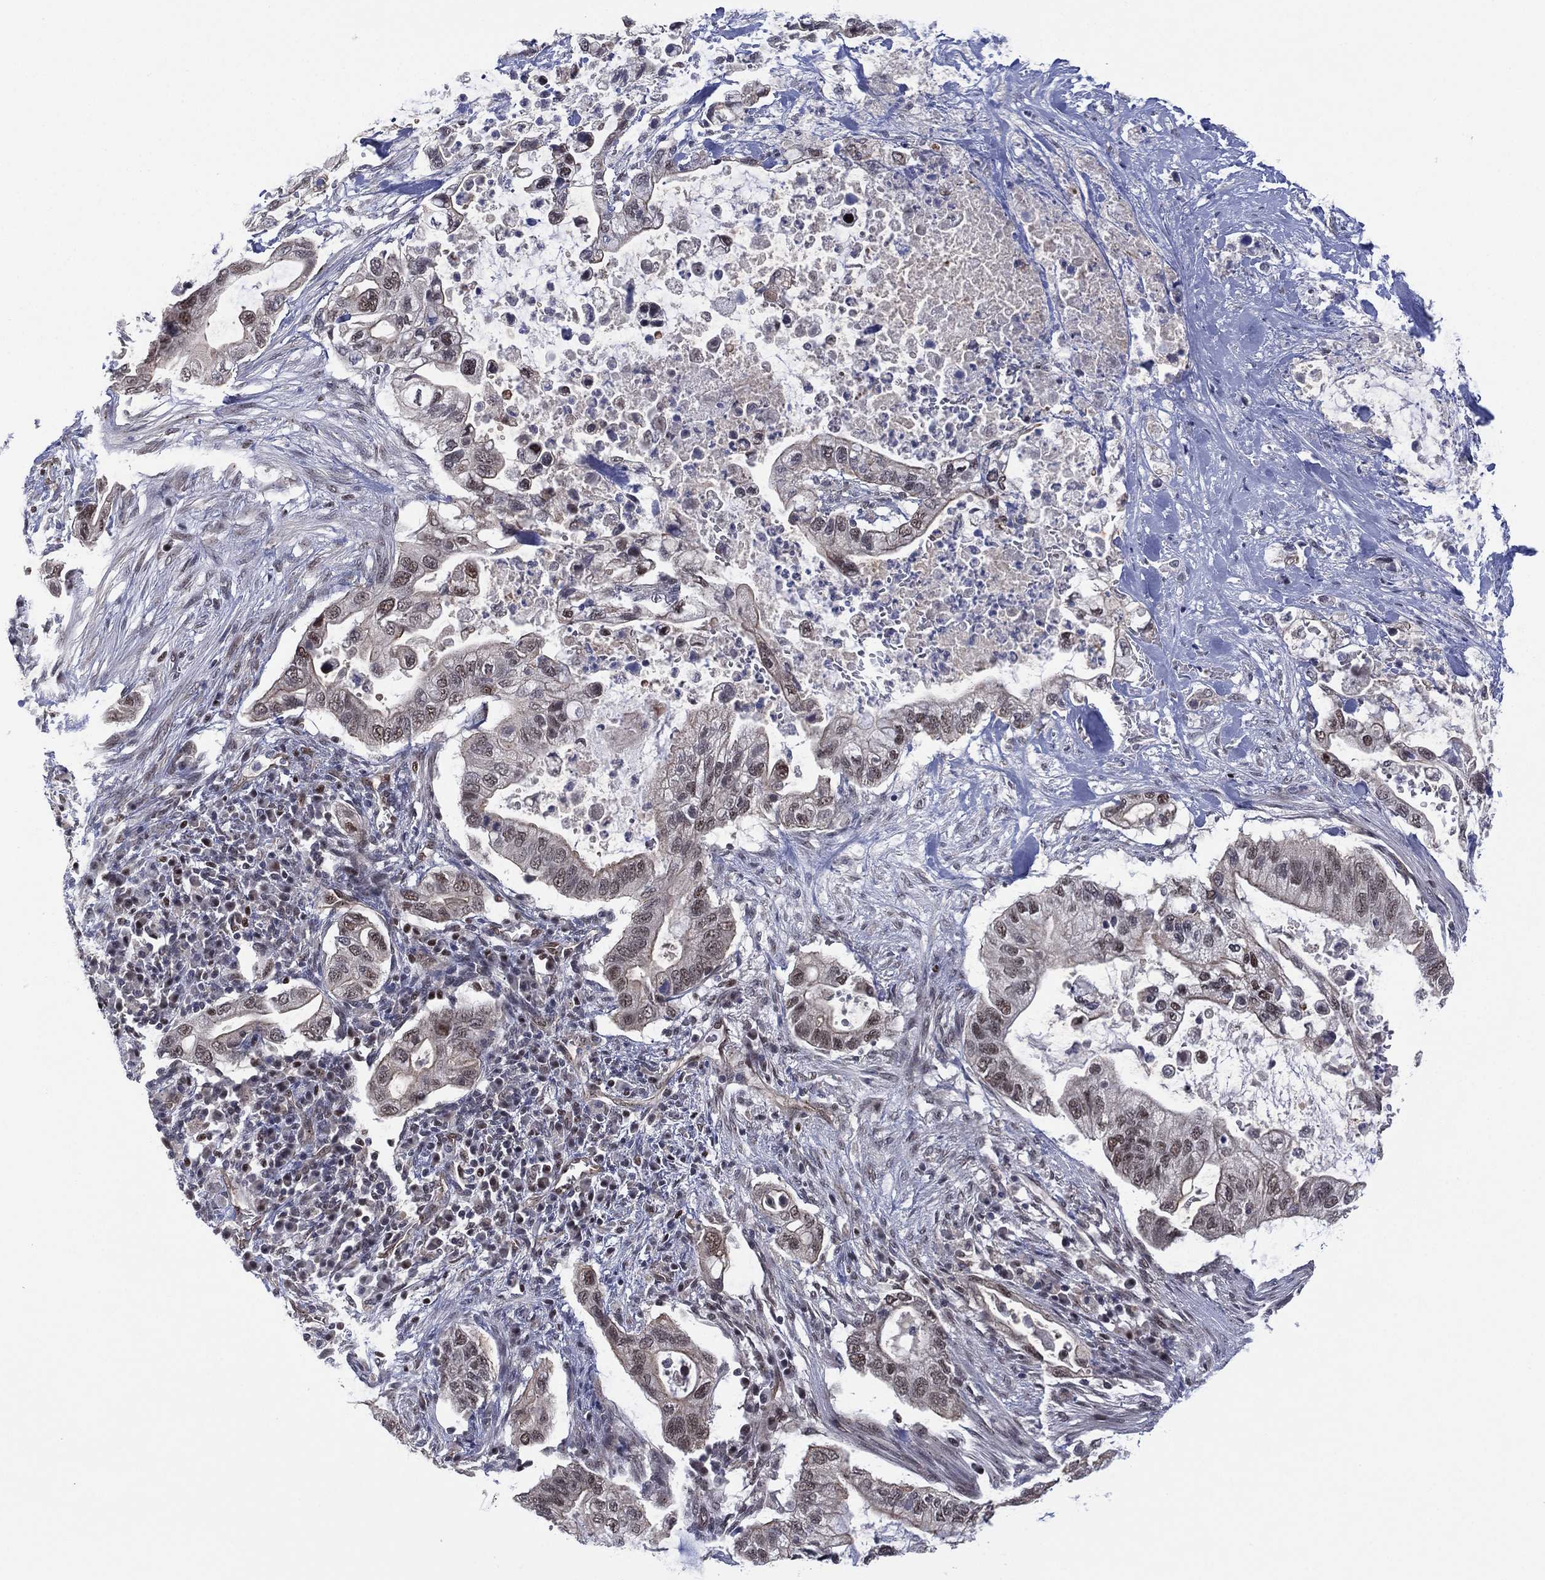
{"staining": {"intensity": "moderate", "quantity": "<25%", "location": "cytoplasmic/membranous,nuclear"}, "tissue": "pancreatic cancer", "cell_type": "Tumor cells", "image_type": "cancer", "snomed": [{"axis": "morphology", "description": "Adenocarcinoma, NOS"}, {"axis": "topography", "description": "Pancreas"}], "caption": "Immunohistochemistry histopathology image of human pancreatic cancer (adenocarcinoma) stained for a protein (brown), which reveals low levels of moderate cytoplasmic/membranous and nuclear staining in approximately <25% of tumor cells.", "gene": "GSE1", "patient": {"sex": "female", "age": 72}}